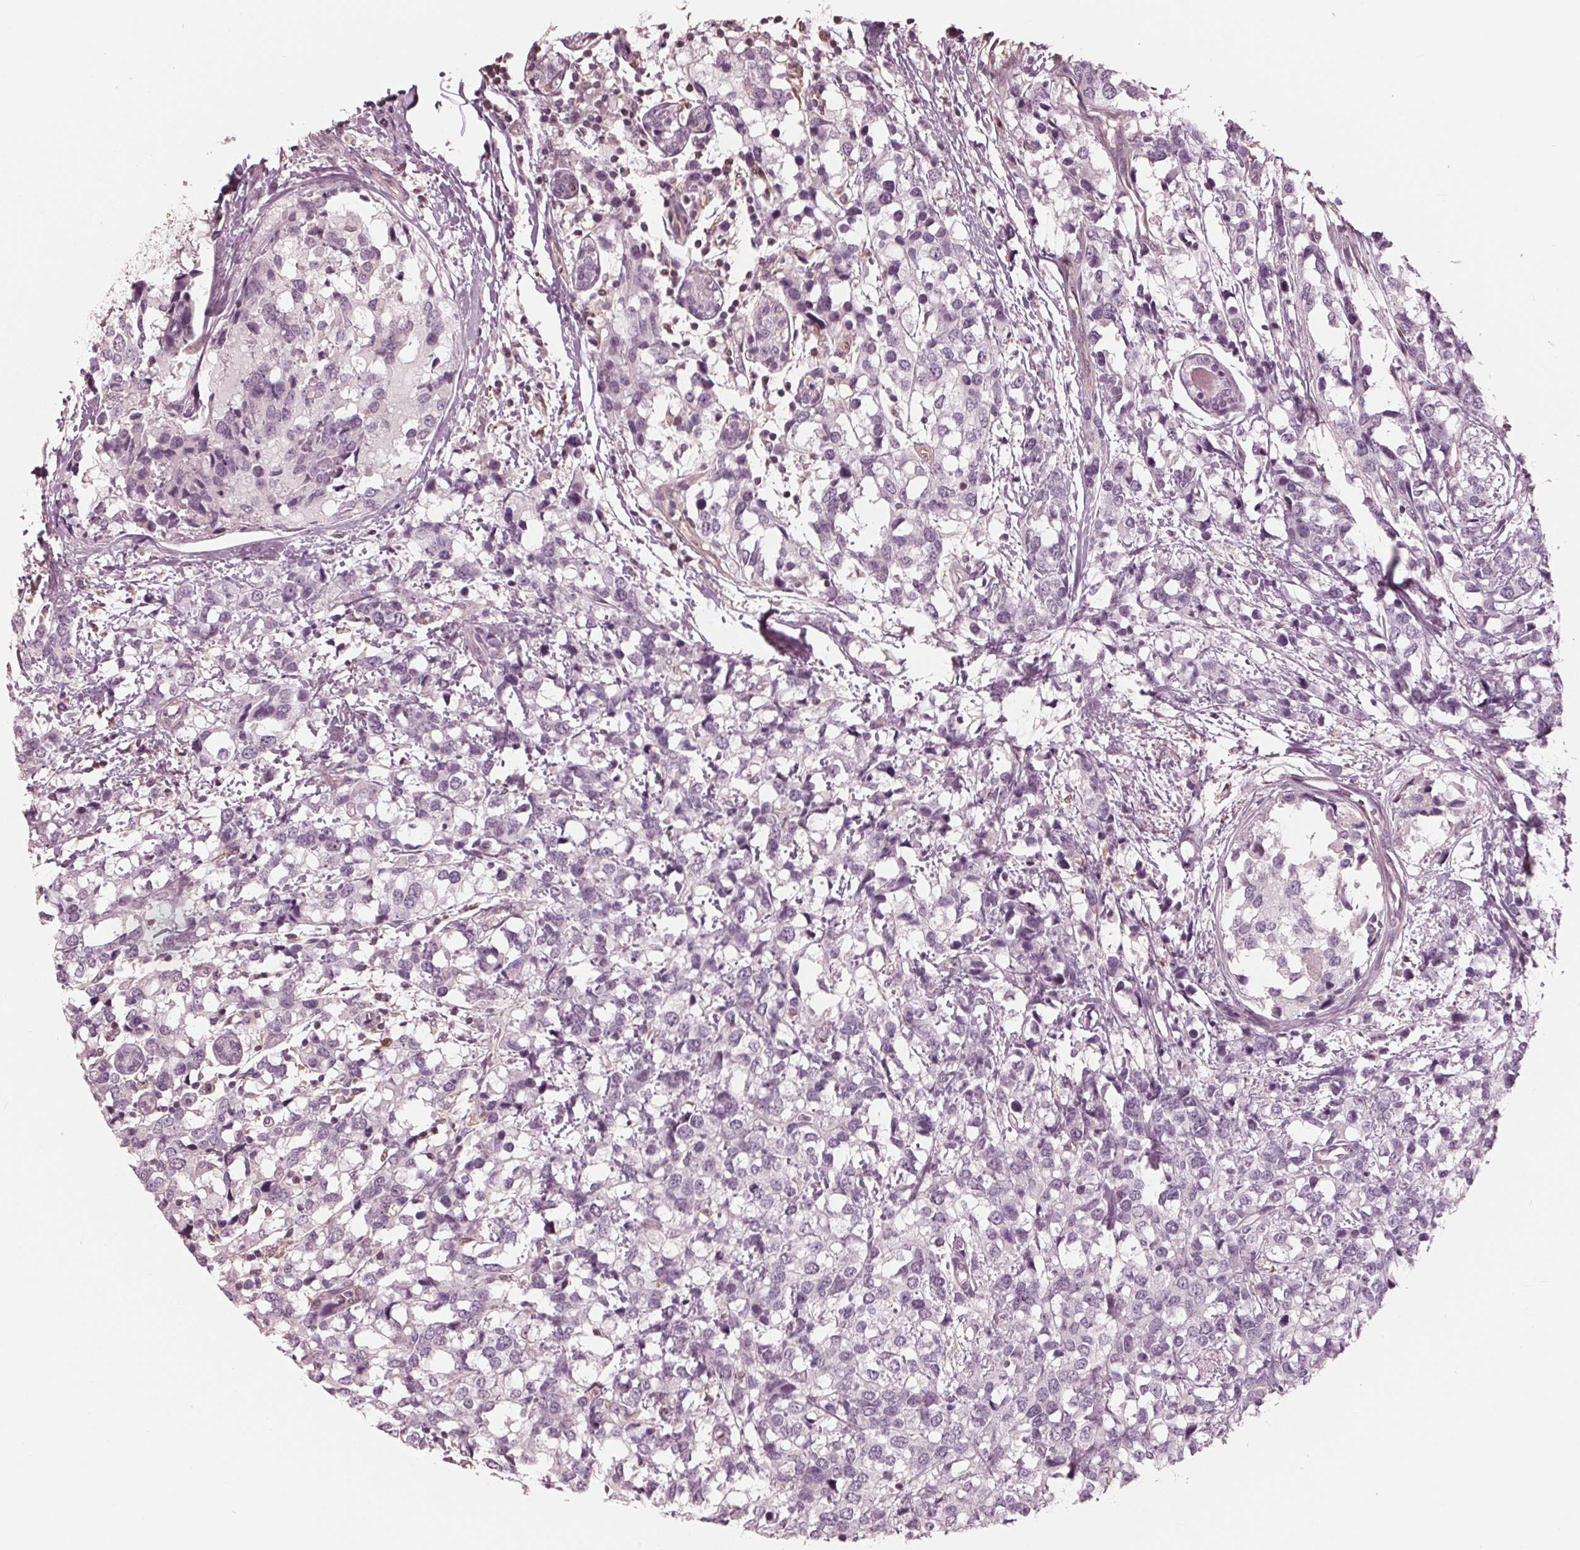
{"staining": {"intensity": "negative", "quantity": "none", "location": "none"}, "tissue": "breast cancer", "cell_type": "Tumor cells", "image_type": "cancer", "snomed": [{"axis": "morphology", "description": "Lobular carcinoma"}, {"axis": "topography", "description": "Breast"}], "caption": "A histopathology image of lobular carcinoma (breast) stained for a protein reveals no brown staining in tumor cells. Brightfield microscopy of immunohistochemistry stained with DAB (brown) and hematoxylin (blue), captured at high magnification.", "gene": "ING3", "patient": {"sex": "female", "age": 59}}